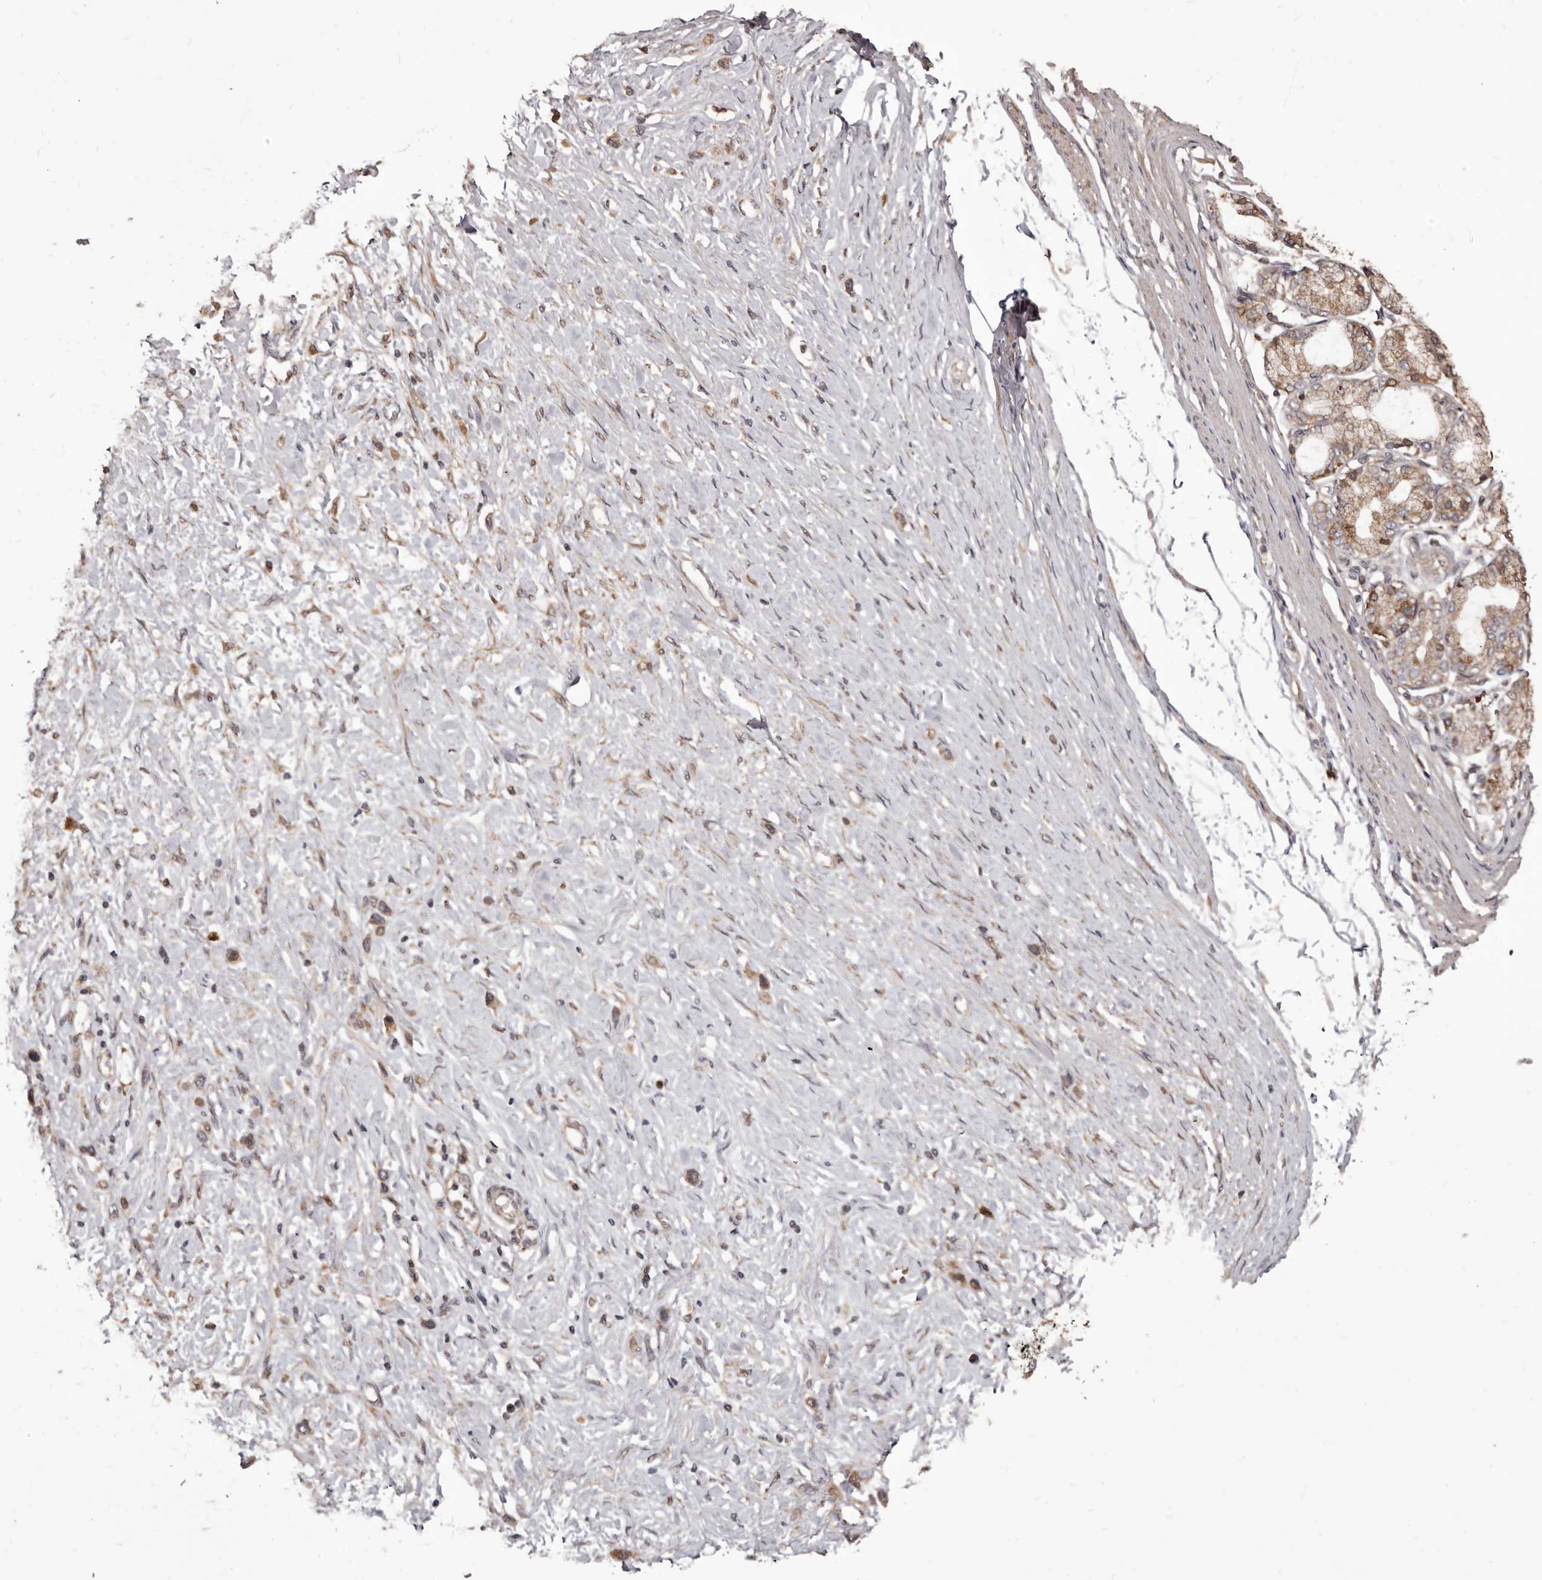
{"staining": {"intensity": "moderate", "quantity": "<25%", "location": "cytoplasmic/membranous"}, "tissue": "stomach cancer", "cell_type": "Tumor cells", "image_type": "cancer", "snomed": [{"axis": "morphology", "description": "Adenocarcinoma, NOS"}, {"axis": "topography", "description": "Stomach"}], "caption": "Human adenocarcinoma (stomach) stained with a brown dye reveals moderate cytoplasmic/membranous positive positivity in approximately <25% of tumor cells.", "gene": "ZCCHC7", "patient": {"sex": "female", "age": 65}}